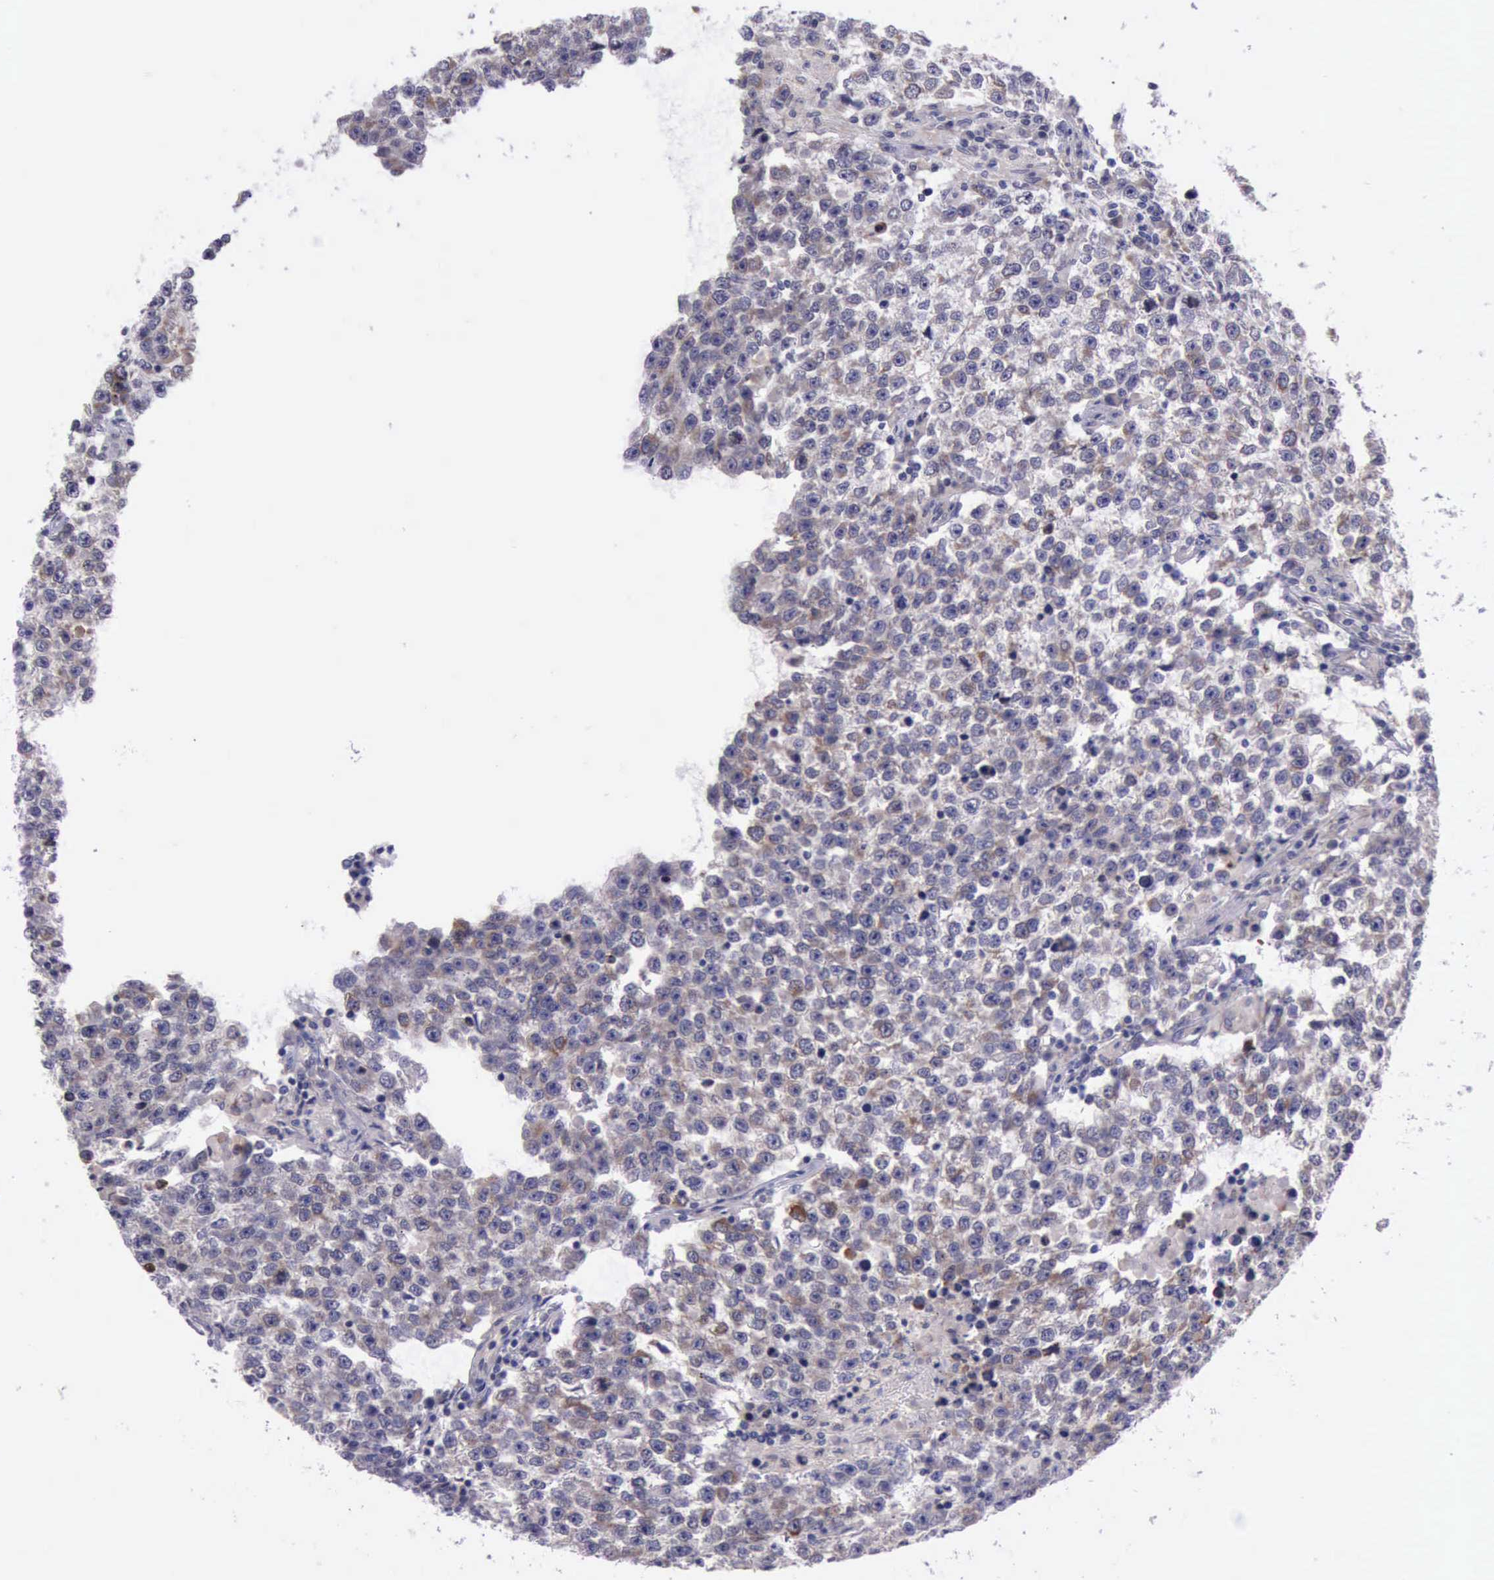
{"staining": {"intensity": "weak", "quantity": ">75%", "location": "cytoplasmic/membranous"}, "tissue": "testis cancer", "cell_type": "Tumor cells", "image_type": "cancer", "snomed": [{"axis": "morphology", "description": "Seminoma, NOS"}, {"axis": "topography", "description": "Testis"}], "caption": "This micrograph reveals IHC staining of human seminoma (testis), with low weak cytoplasmic/membranous staining in approximately >75% of tumor cells.", "gene": "PLEK2", "patient": {"sex": "male", "age": 36}}